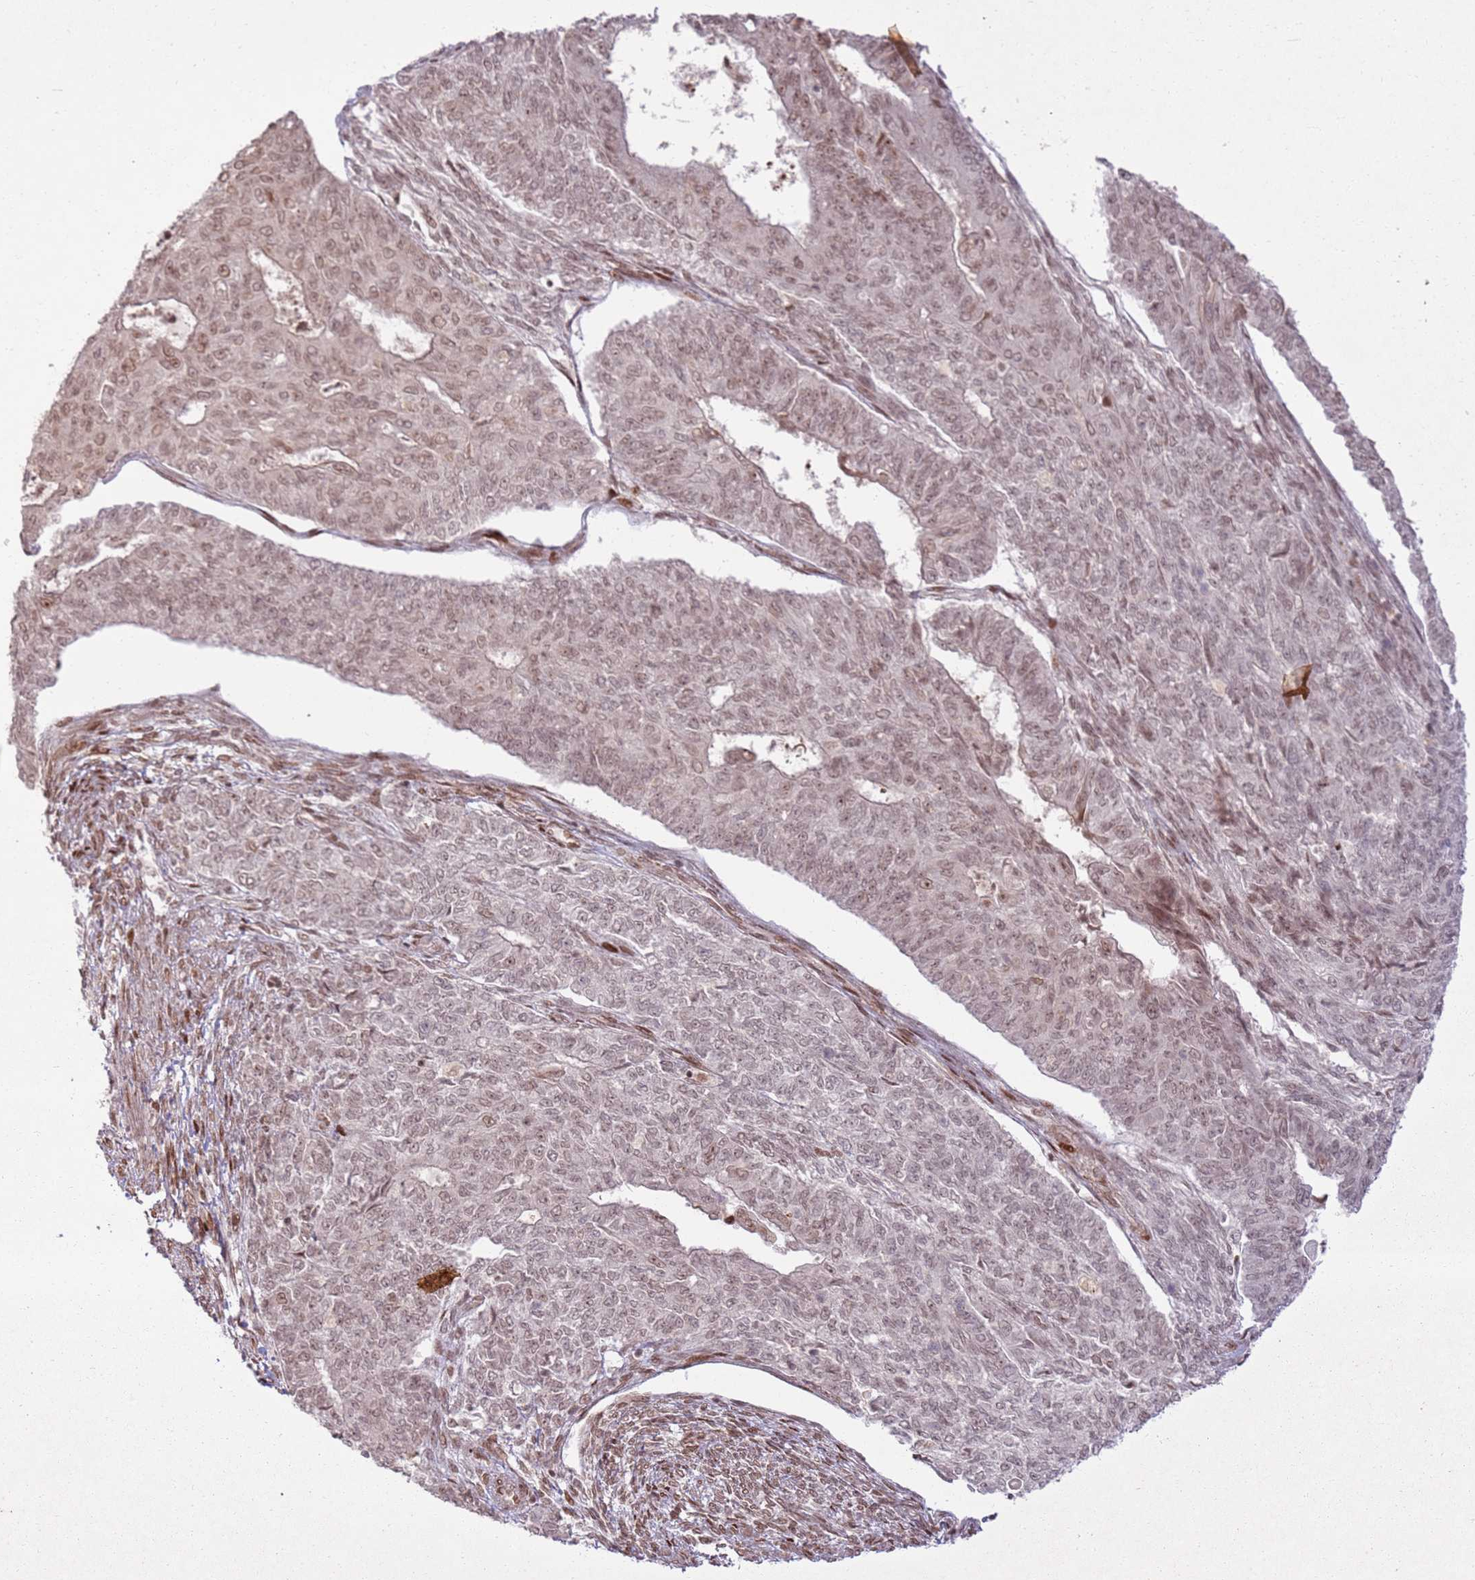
{"staining": {"intensity": "moderate", "quantity": ">75%", "location": "nuclear"}, "tissue": "endometrial cancer", "cell_type": "Tumor cells", "image_type": "cancer", "snomed": [{"axis": "morphology", "description": "Adenocarcinoma, NOS"}, {"axis": "topography", "description": "Endometrium"}], "caption": "The photomicrograph shows immunohistochemical staining of endometrial cancer. There is moderate nuclear staining is appreciated in approximately >75% of tumor cells. Using DAB (3,3'-diaminobenzidine) (brown) and hematoxylin (blue) stains, captured at high magnification using brightfield microscopy.", "gene": "KLHL36", "patient": {"sex": "female", "age": 32}}